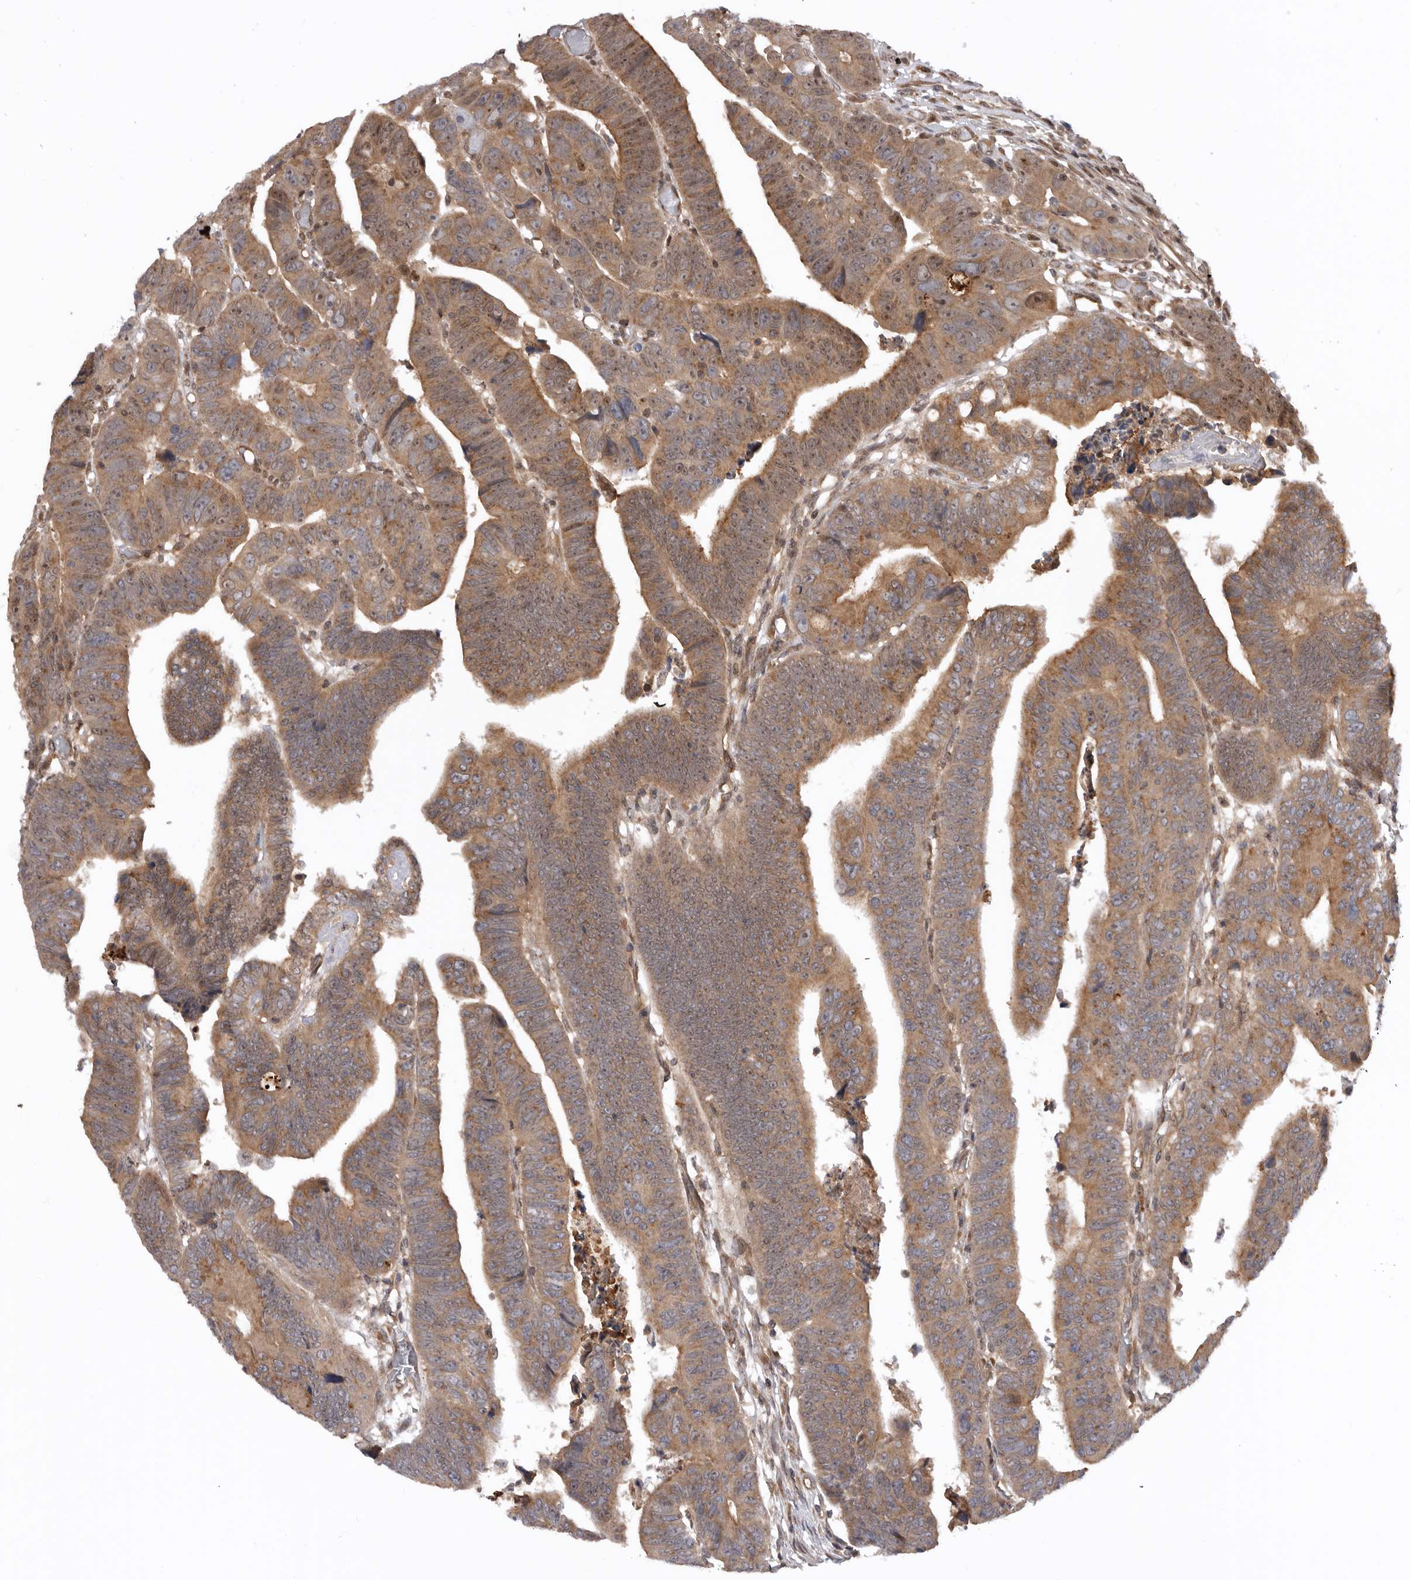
{"staining": {"intensity": "moderate", "quantity": ">75%", "location": "cytoplasmic/membranous"}, "tissue": "colorectal cancer", "cell_type": "Tumor cells", "image_type": "cancer", "snomed": [{"axis": "morphology", "description": "Adenocarcinoma, NOS"}, {"axis": "topography", "description": "Rectum"}], "caption": "Protein expression by IHC reveals moderate cytoplasmic/membranous staining in approximately >75% of tumor cells in adenocarcinoma (colorectal).", "gene": "DHDDS", "patient": {"sex": "female", "age": 65}}